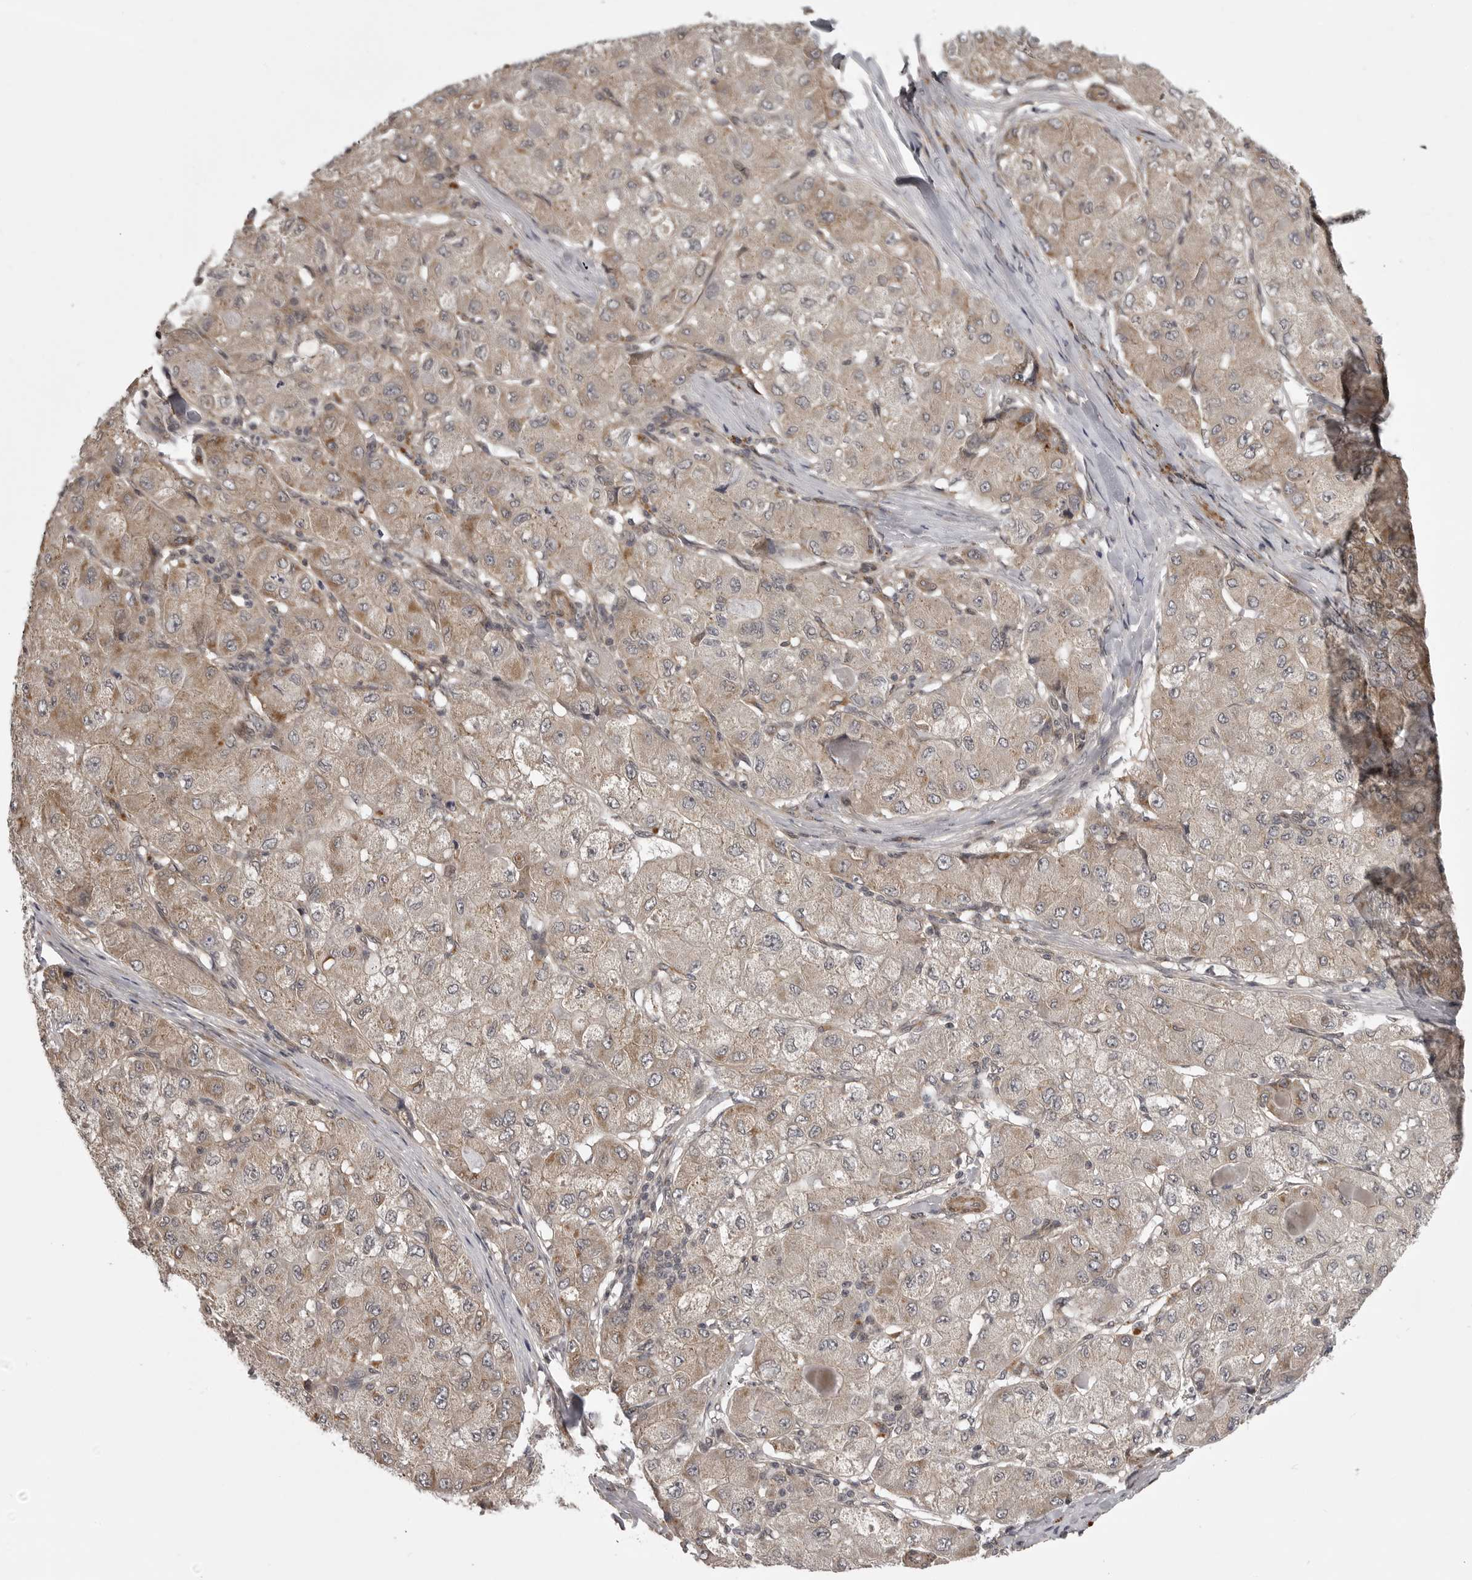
{"staining": {"intensity": "moderate", "quantity": ">75%", "location": "cytoplasmic/membranous"}, "tissue": "liver cancer", "cell_type": "Tumor cells", "image_type": "cancer", "snomed": [{"axis": "morphology", "description": "Carcinoma, Hepatocellular, NOS"}, {"axis": "topography", "description": "Liver"}], "caption": "Immunohistochemistry (DAB) staining of liver hepatocellular carcinoma displays moderate cytoplasmic/membranous protein expression in about >75% of tumor cells. The staining was performed using DAB to visualize the protein expression in brown, while the nuclei were stained in blue with hematoxylin (Magnification: 20x).", "gene": "SNX16", "patient": {"sex": "male", "age": 80}}